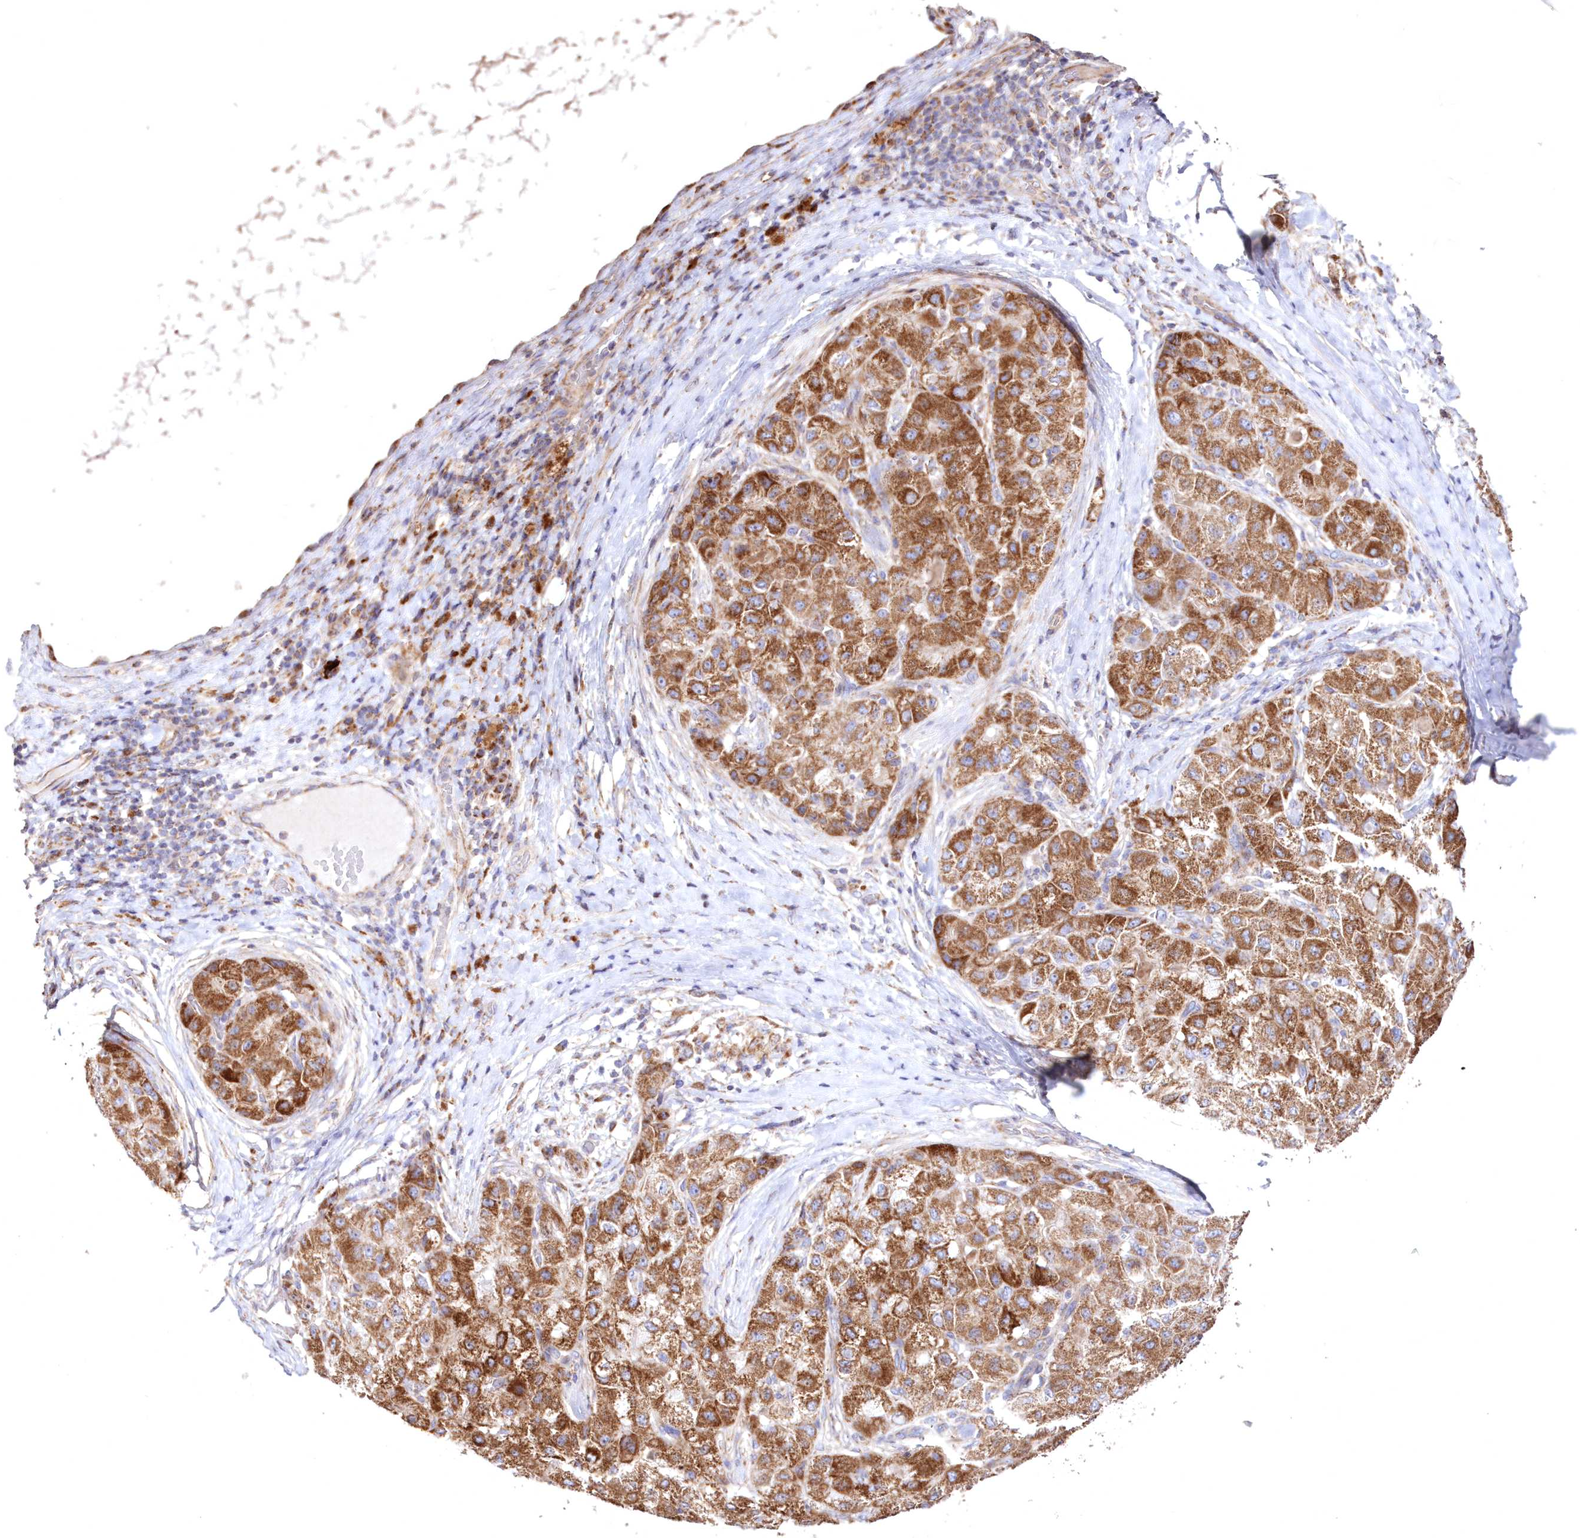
{"staining": {"intensity": "moderate", "quantity": ">75%", "location": "cytoplasmic/membranous"}, "tissue": "liver cancer", "cell_type": "Tumor cells", "image_type": "cancer", "snomed": [{"axis": "morphology", "description": "Carcinoma, Hepatocellular, NOS"}, {"axis": "topography", "description": "Liver"}], "caption": "Liver cancer (hepatocellular carcinoma) stained with a brown dye displays moderate cytoplasmic/membranous positive staining in about >75% of tumor cells.", "gene": "HADHB", "patient": {"sex": "male", "age": 80}}